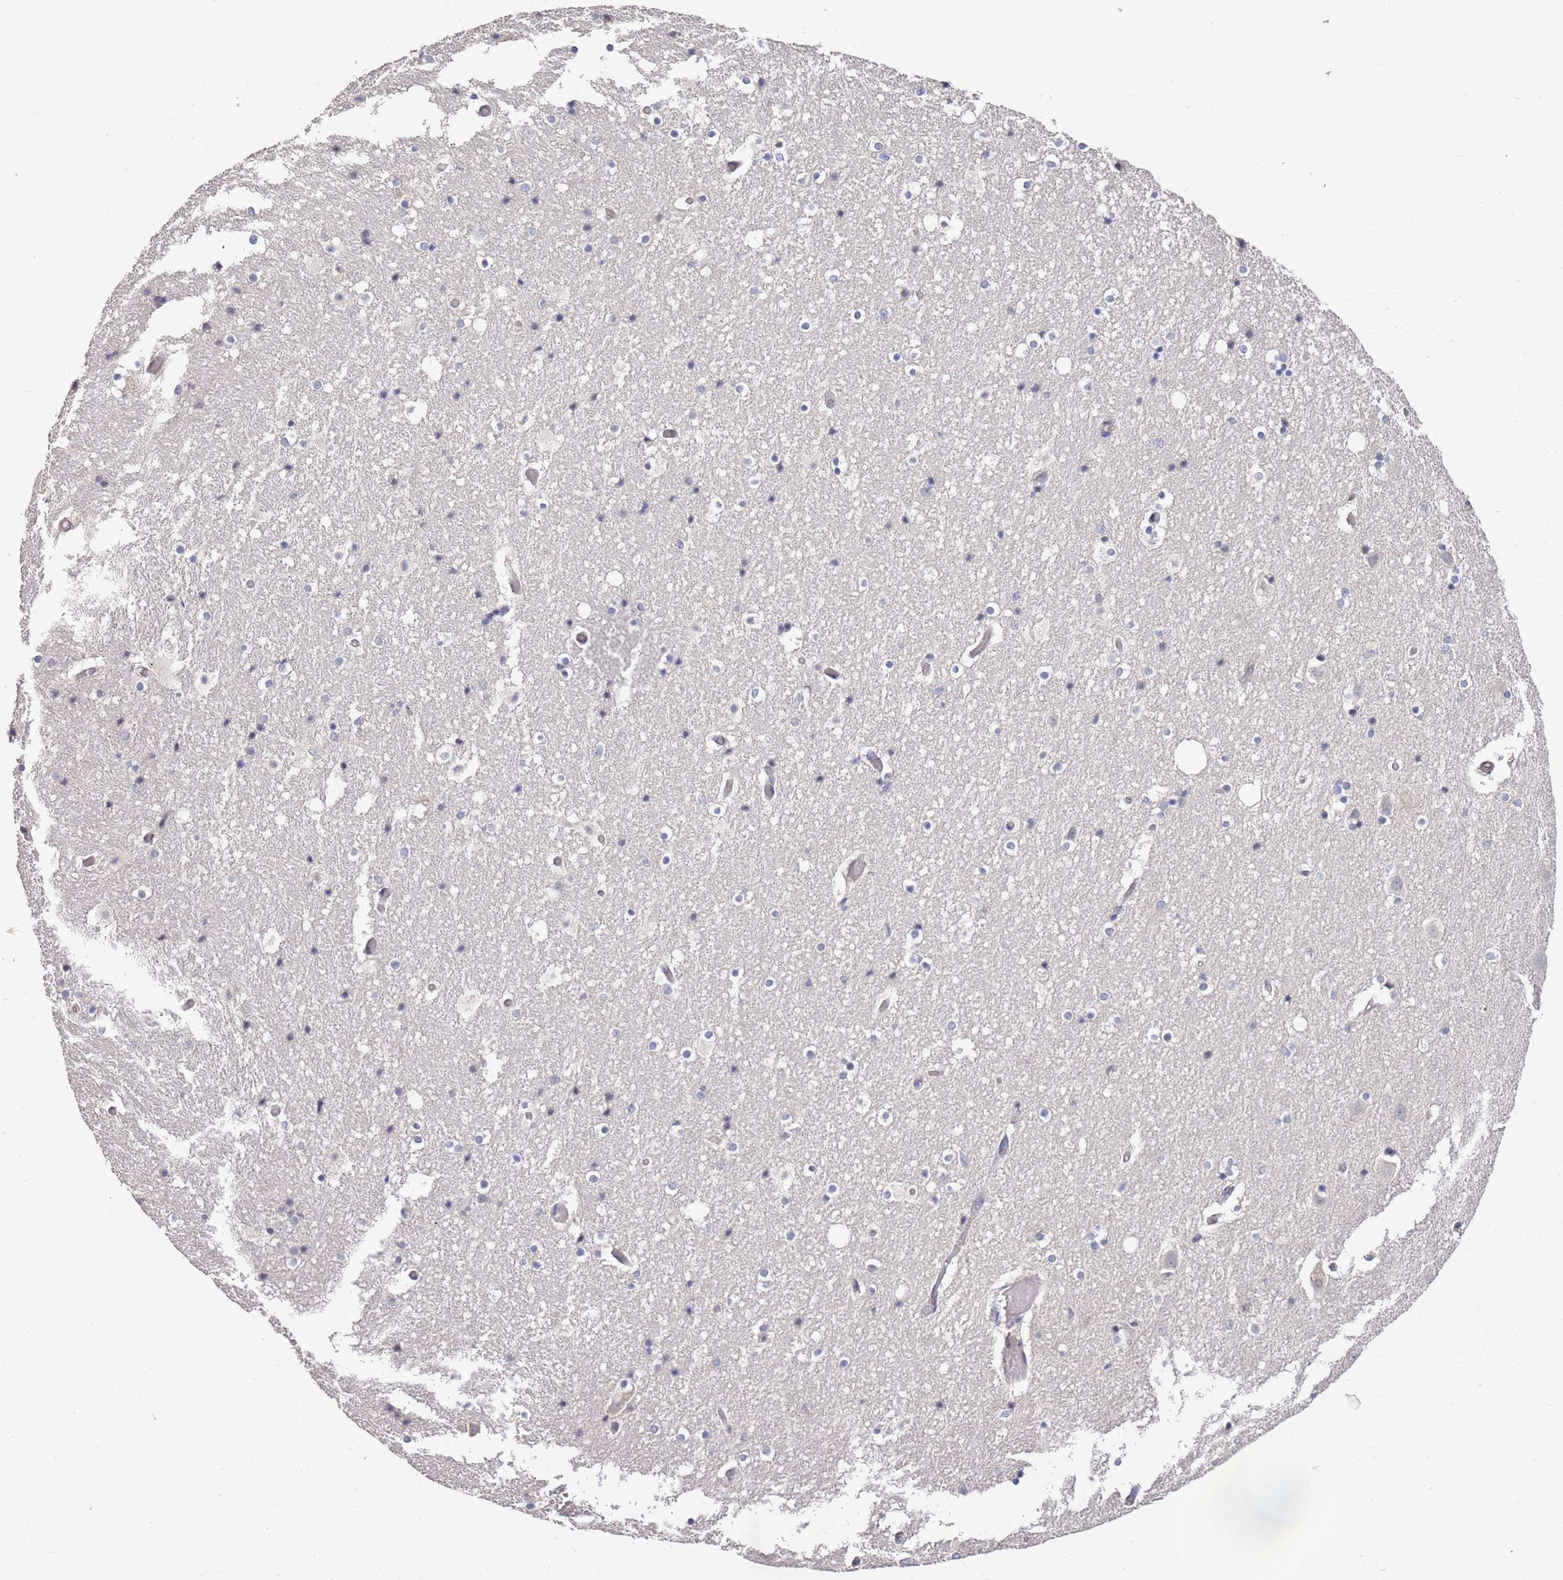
{"staining": {"intensity": "negative", "quantity": "none", "location": "none"}, "tissue": "hippocampus", "cell_type": "Glial cells", "image_type": "normal", "snomed": [{"axis": "morphology", "description": "Normal tissue, NOS"}, {"axis": "topography", "description": "Hippocampus"}], "caption": "High power microscopy image of an immunohistochemistry image of unremarkable hippocampus, revealing no significant expression in glial cells.", "gene": "MARVELD2", "patient": {"sex": "female", "age": 52}}